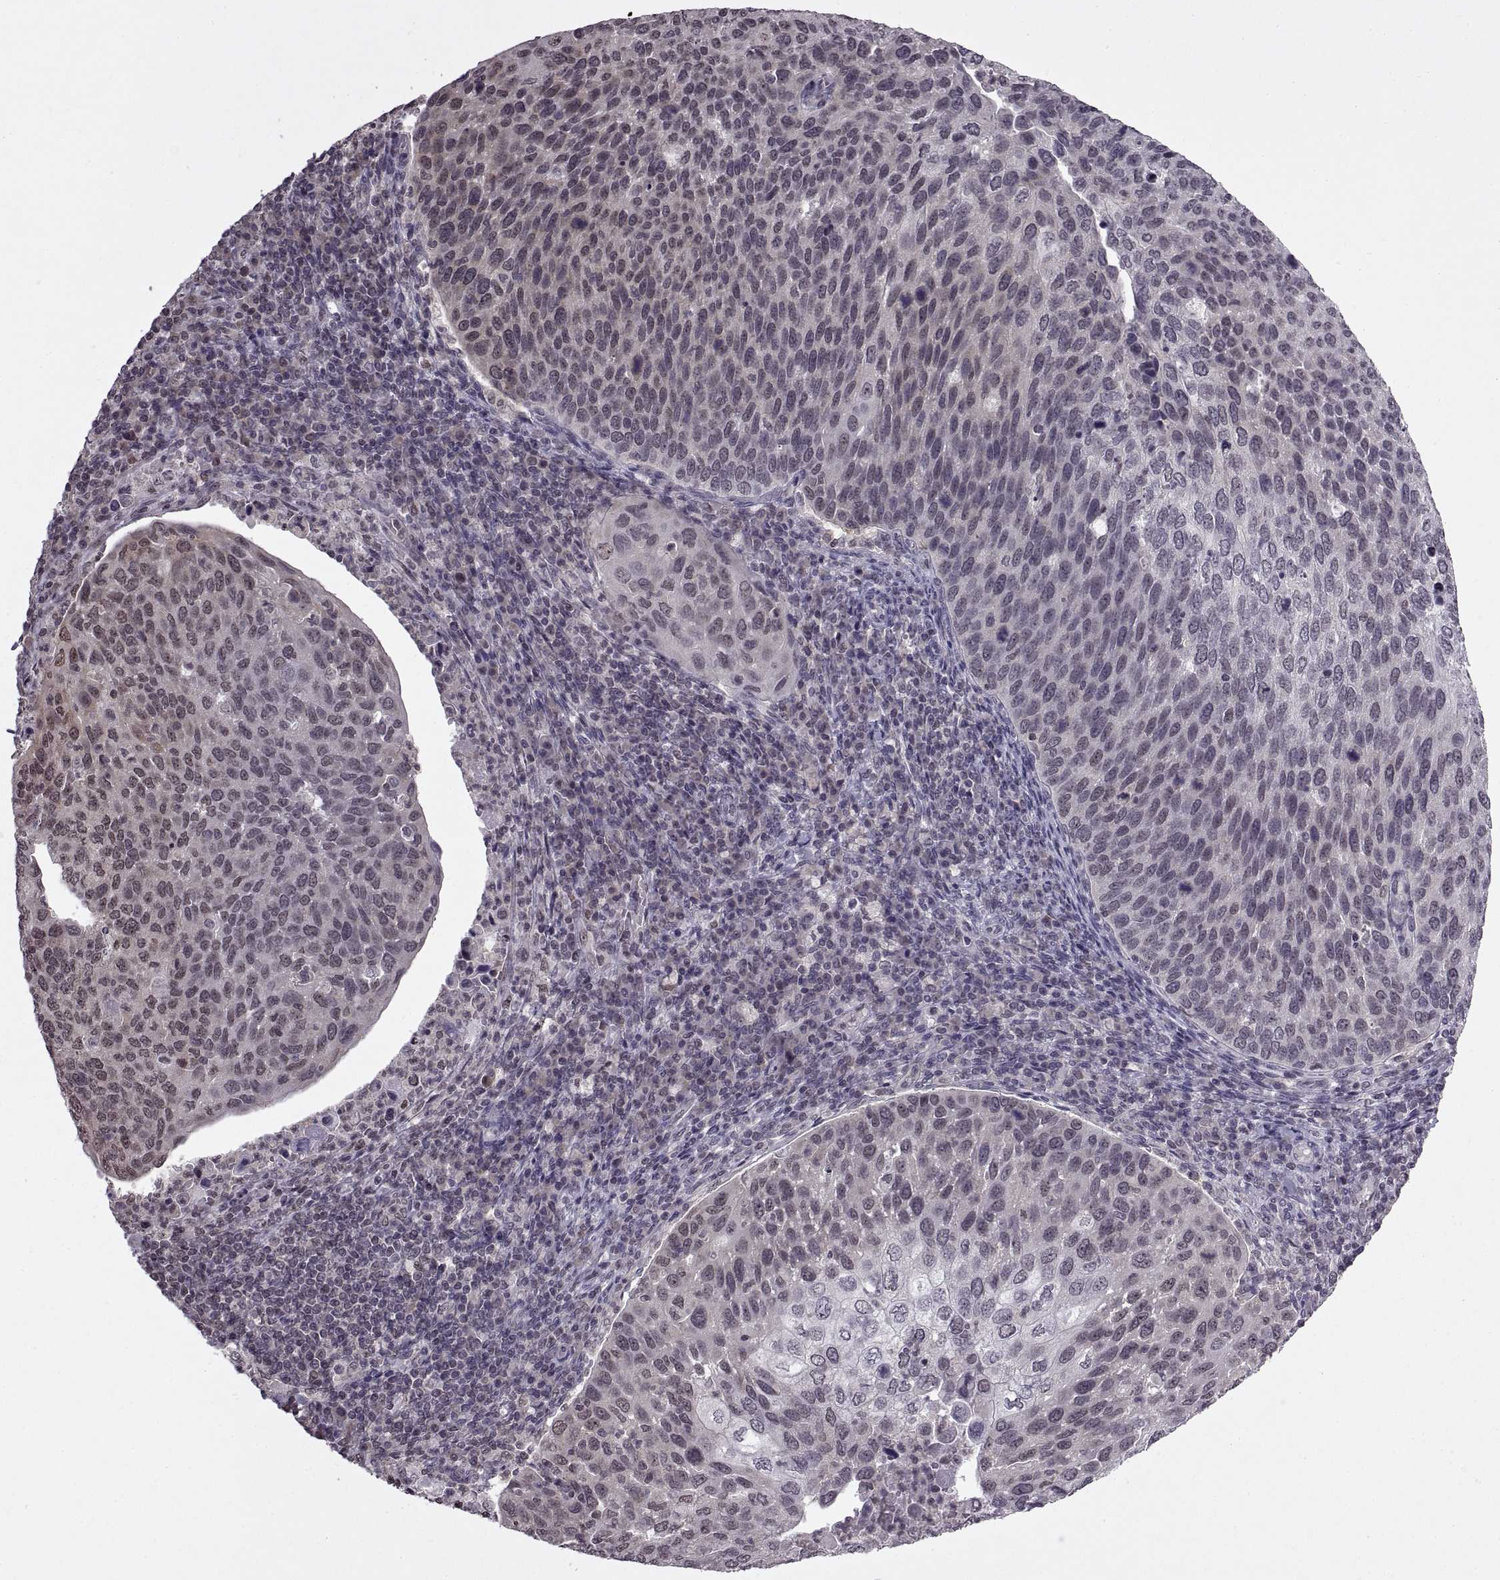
{"staining": {"intensity": "weak", "quantity": "<25%", "location": "nuclear"}, "tissue": "cervical cancer", "cell_type": "Tumor cells", "image_type": "cancer", "snomed": [{"axis": "morphology", "description": "Squamous cell carcinoma, NOS"}, {"axis": "topography", "description": "Cervix"}], "caption": "Immunohistochemical staining of human cervical cancer (squamous cell carcinoma) demonstrates no significant staining in tumor cells.", "gene": "INTS3", "patient": {"sex": "female", "age": 54}}